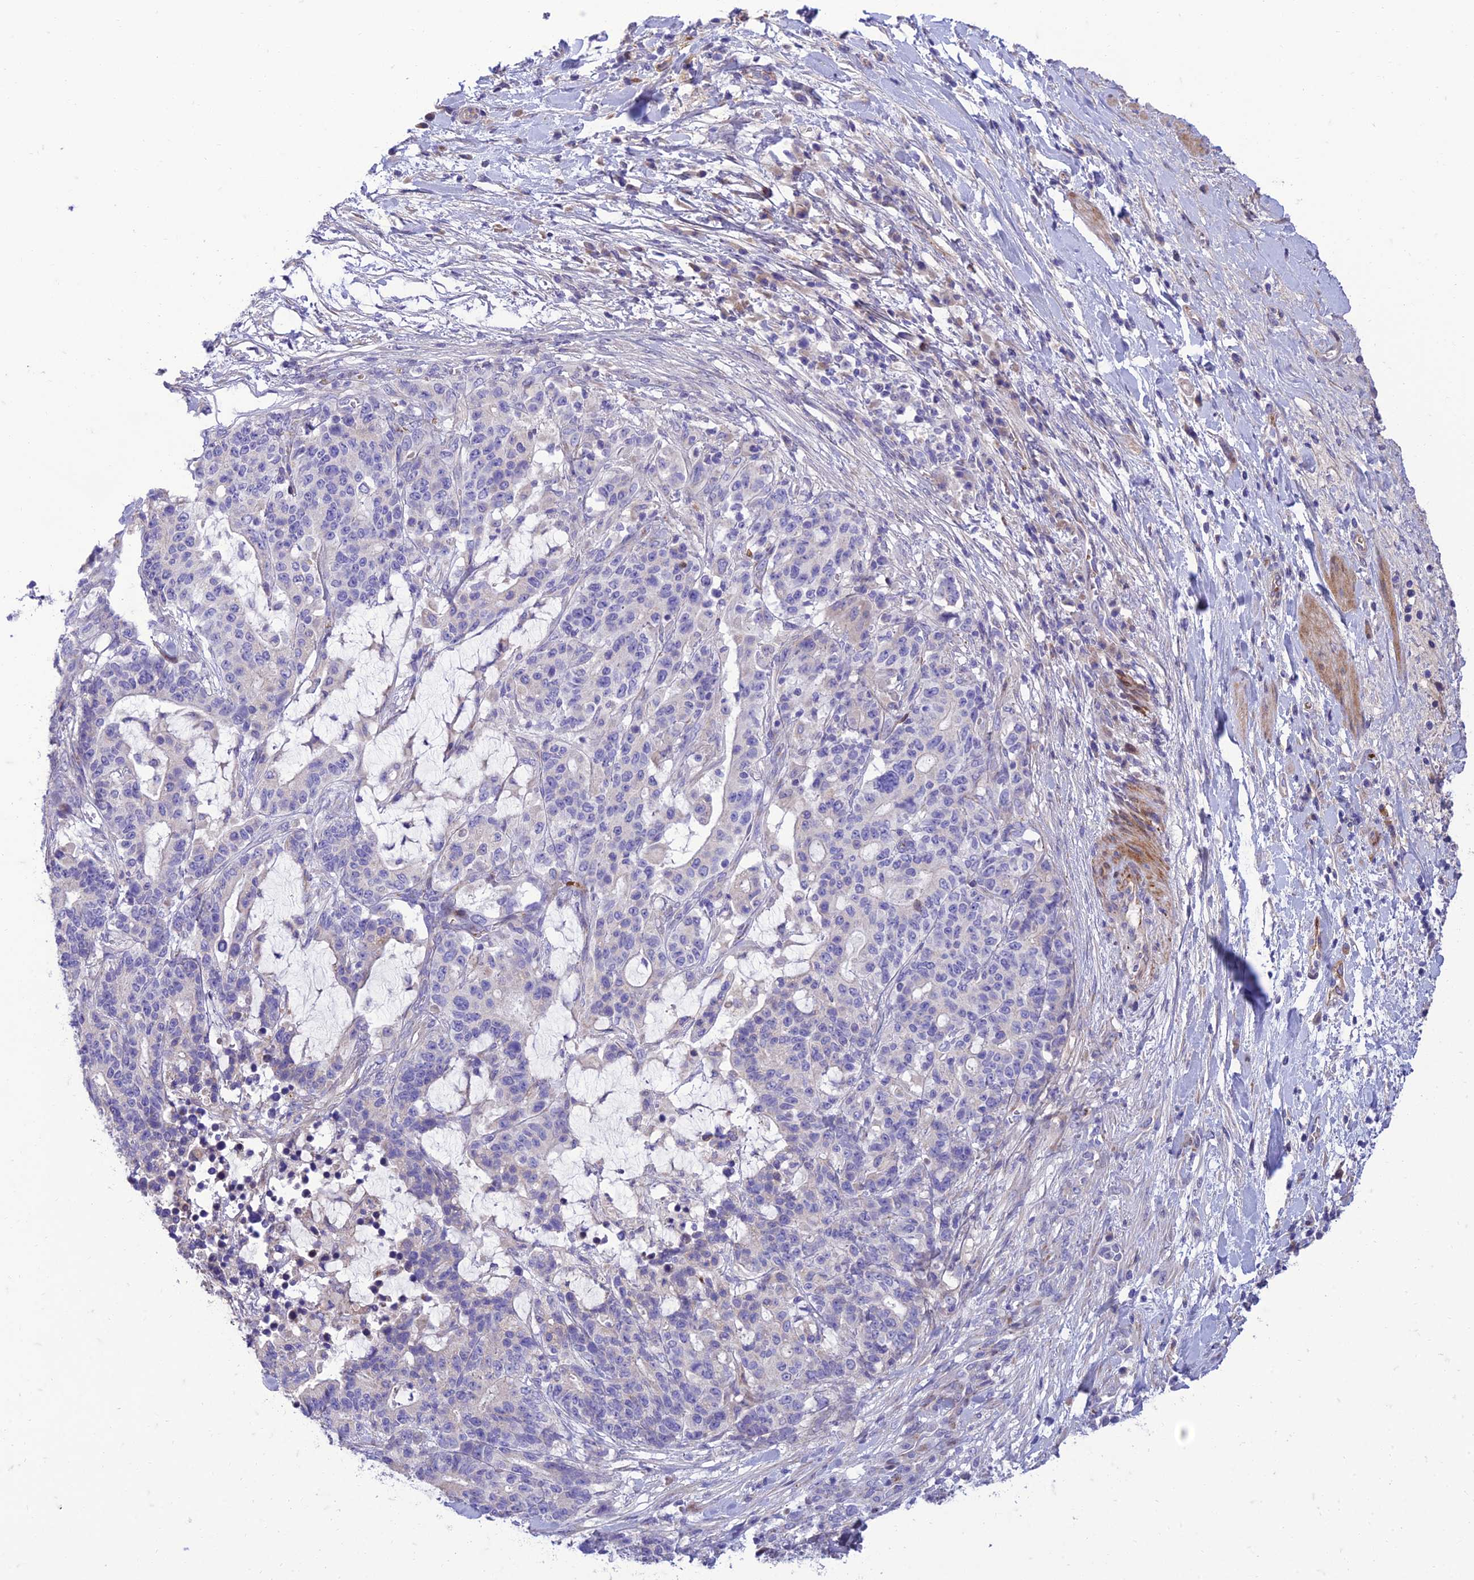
{"staining": {"intensity": "negative", "quantity": "none", "location": "none"}, "tissue": "stomach cancer", "cell_type": "Tumor cells", "image_type": "cancer", "snomed": [{"axis": "morphology", "description": "Normal tissue, NOS"}, {"axis": "morphology", "description": "Adenocarcinoma, NOS"}, {"axis": "topography", "description": "Stomach"}], "caption": "Immunohistochemistry (IHC) image of stomach cancer stained for a protein (brown), which exhibits no positivity in tumor cells.", "gene": "SEL1L3", "patient": {"sex": "female", "age": 64}}